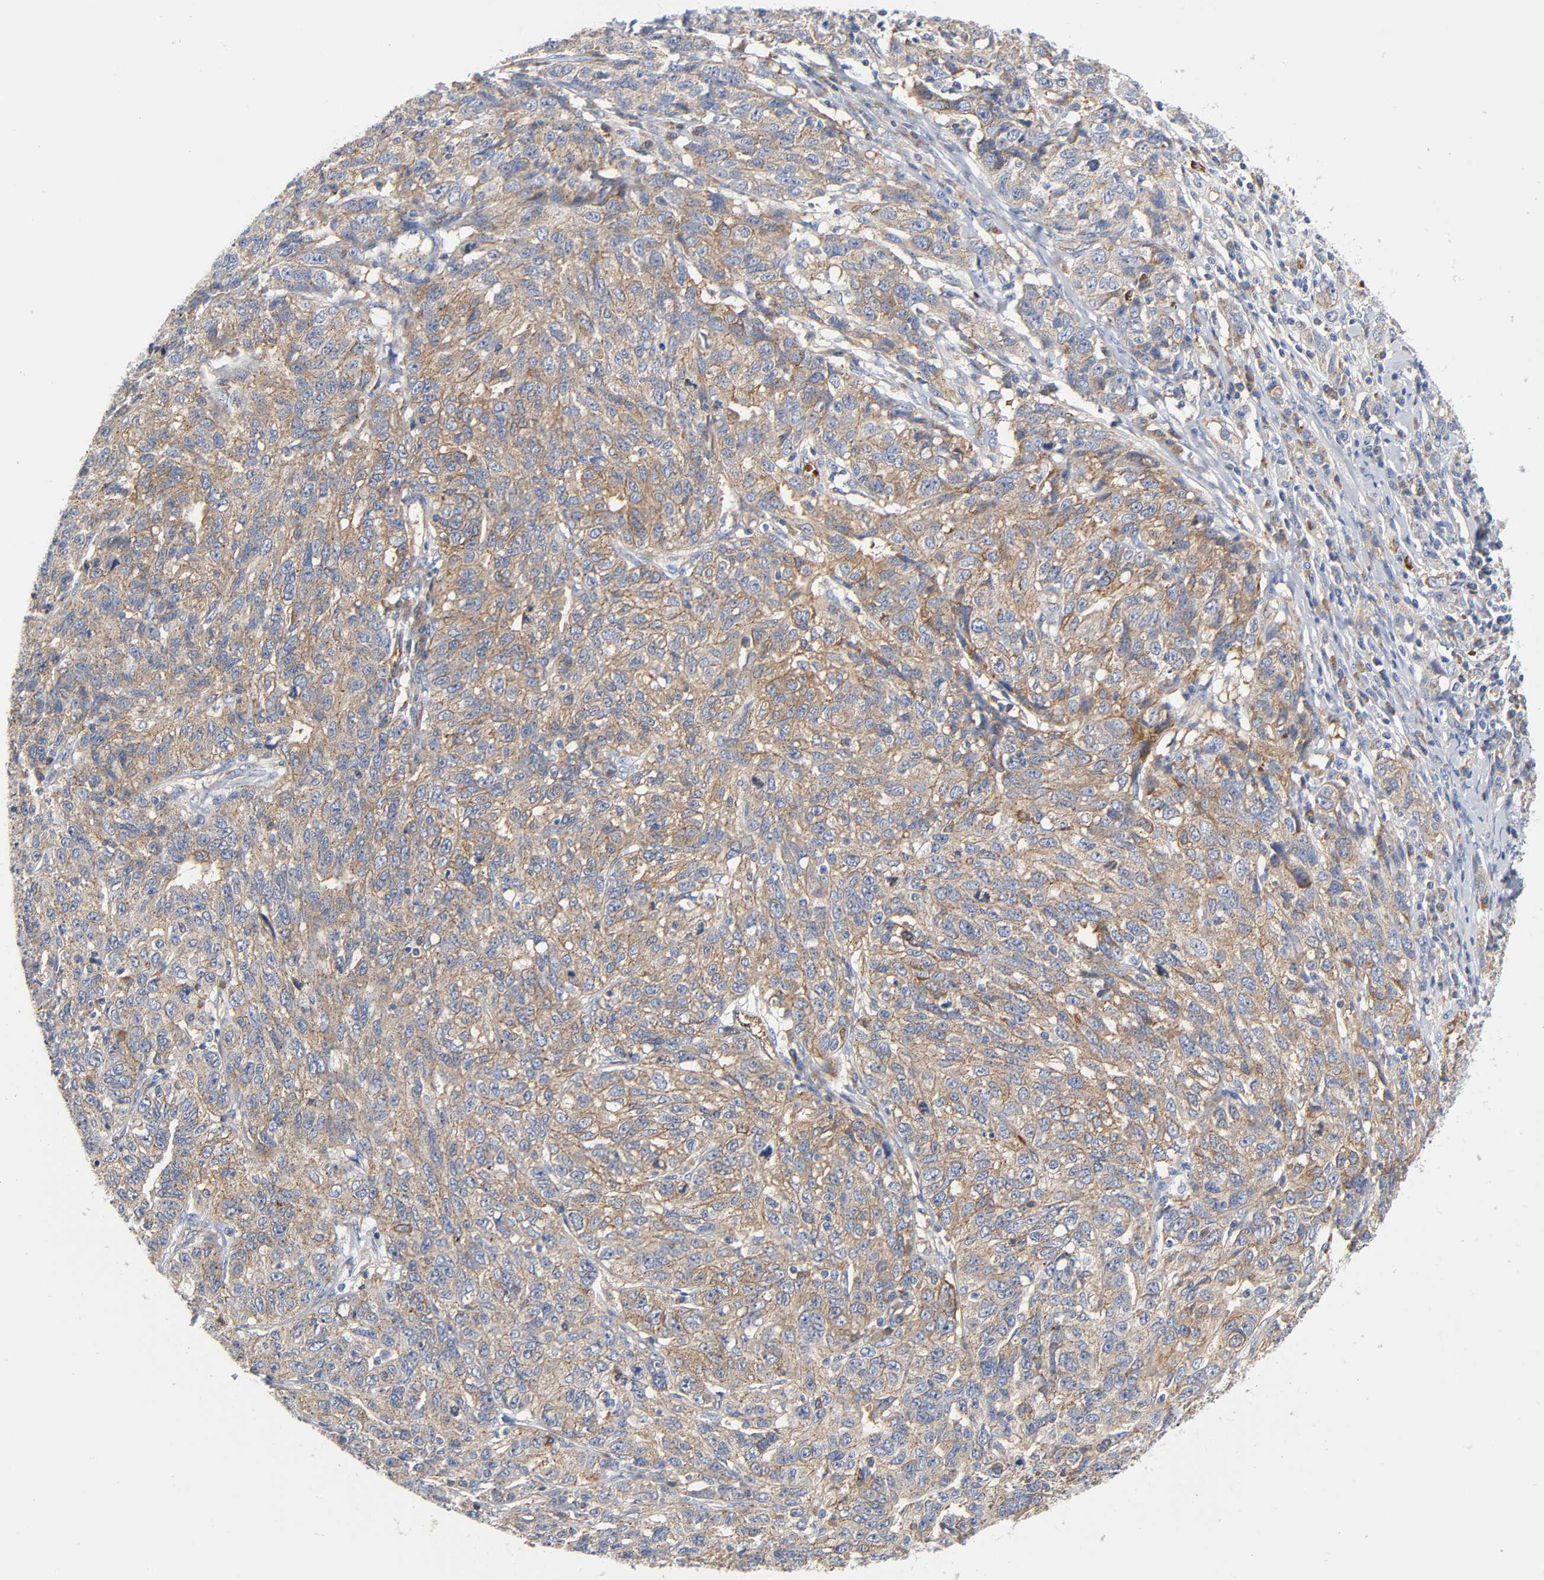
{"staining": {"intensity": "weak", "quantity": ">75%", "location": "cytoplasmic/membranous"}, "tissue": "ovarian cancer", "cell_type": "Tumor cells", "image_type": "cancer", "snomed": [{"axis": "morphology", "description": "Cystadenocarcinoma, serous, NOS"}, {"axis": "topography", "description": "Ovary"}], "caption": "High-magnification brightfield microscopy of ovarian cancer (serous cystadenocarcinoma) stained with DAB (3,3'-diaminobenzidine) (brown) and counterstained with hematoxylin (blue). tumor cells exhibit weak cytoplasmic/membranous positivity is appreciated in approximately>75% of cells. (DAB IHC with brightfield microscopy, high magnification).", "gene": "CD2AP", "patient": {"sex": "female", "age": 71}}